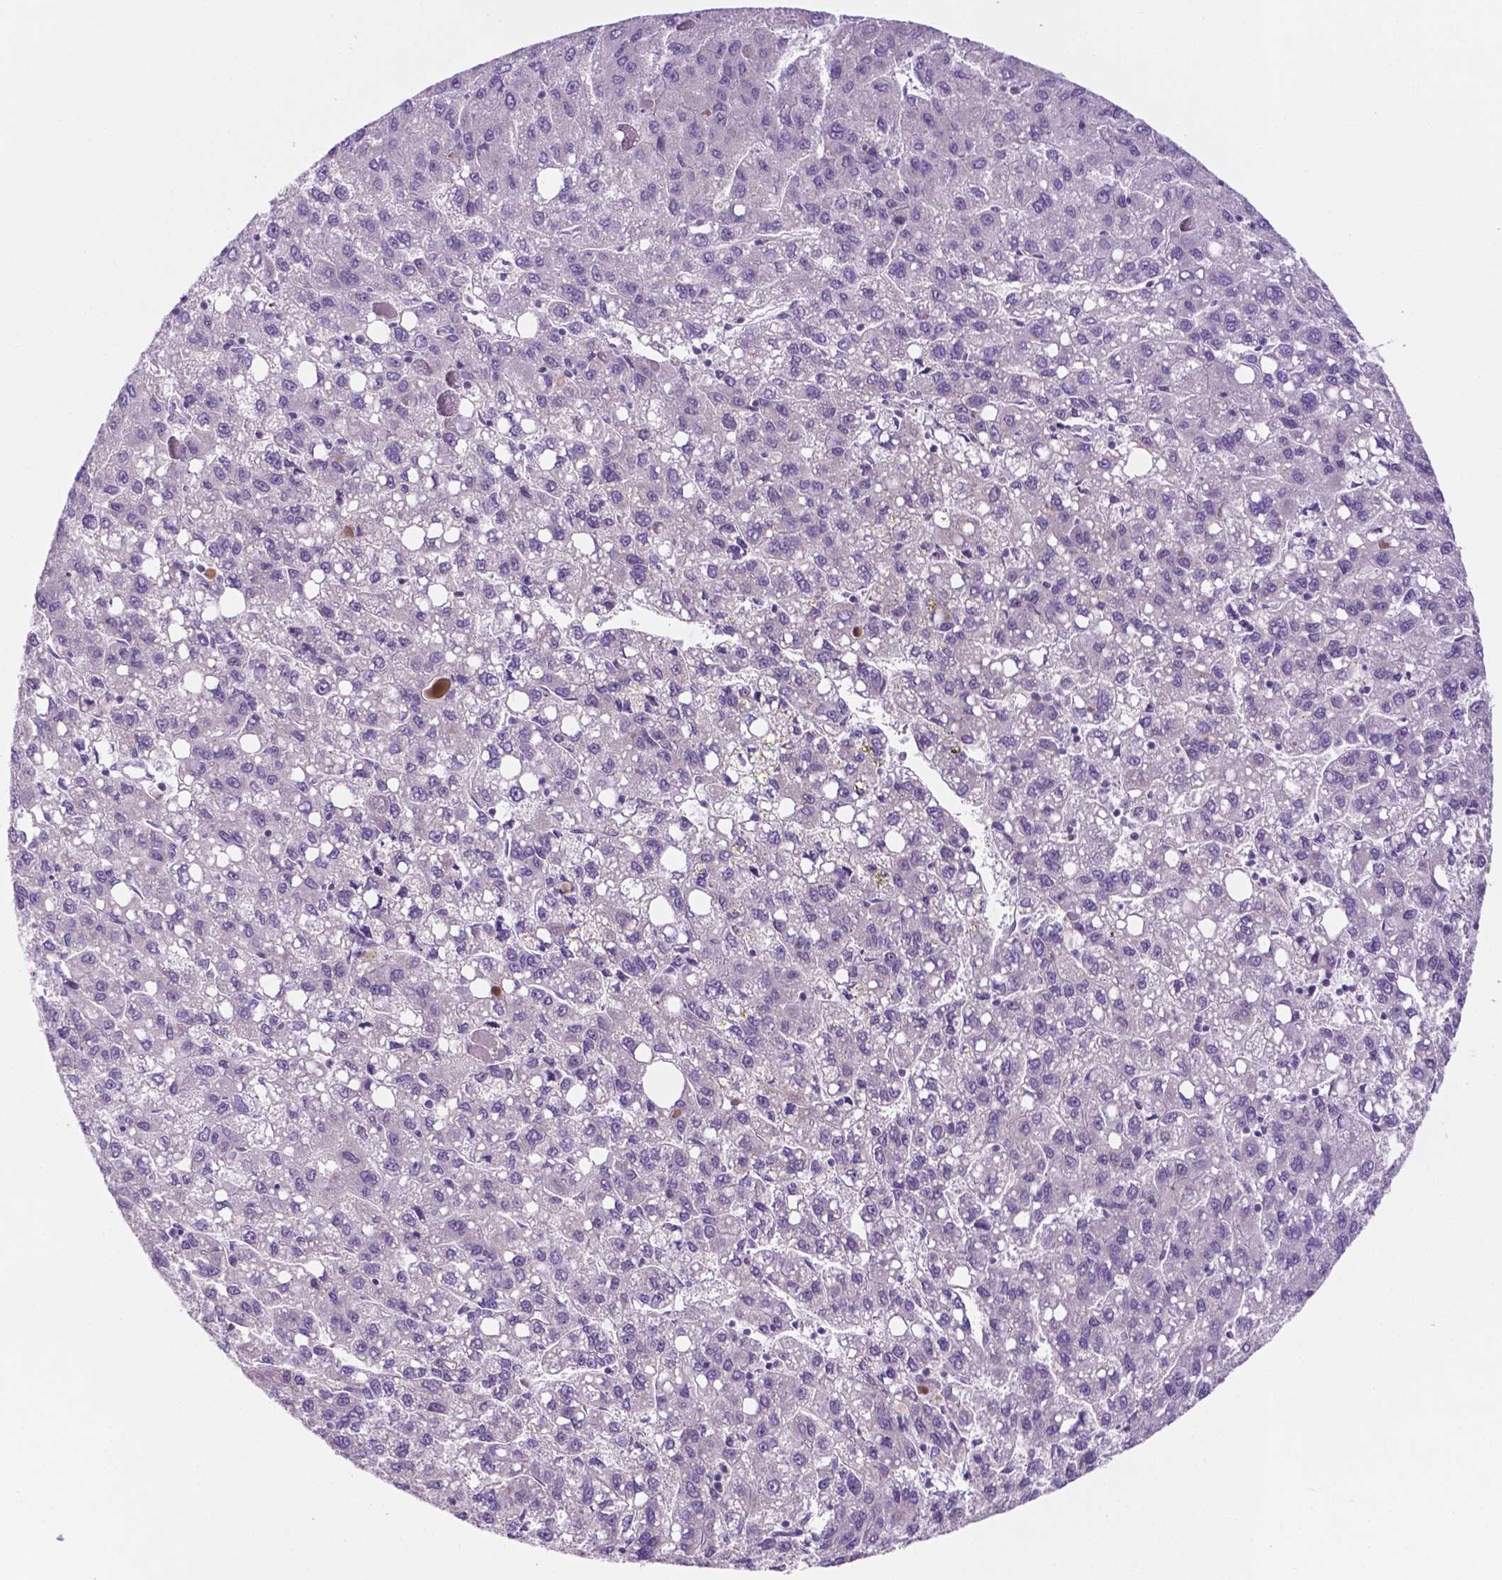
{"staining": {"intensity": "negative", "quantity": "none", "location": "none"}, "tissue": "liver cancer", "cell_type": "Tumor cells", "image_type": "cancer", "snomed": [{"axis": "morphology", "description": "Carcinoma, Hepatocellular, NOS"}, {"axis": "topography", "description": "Liver"}], "caption": "Tumor cells show no significant protein staining in hepatocellular carcinoma (liver).", "gene": "FAM50B", "patient": {"sex": "female", "age": 82}}